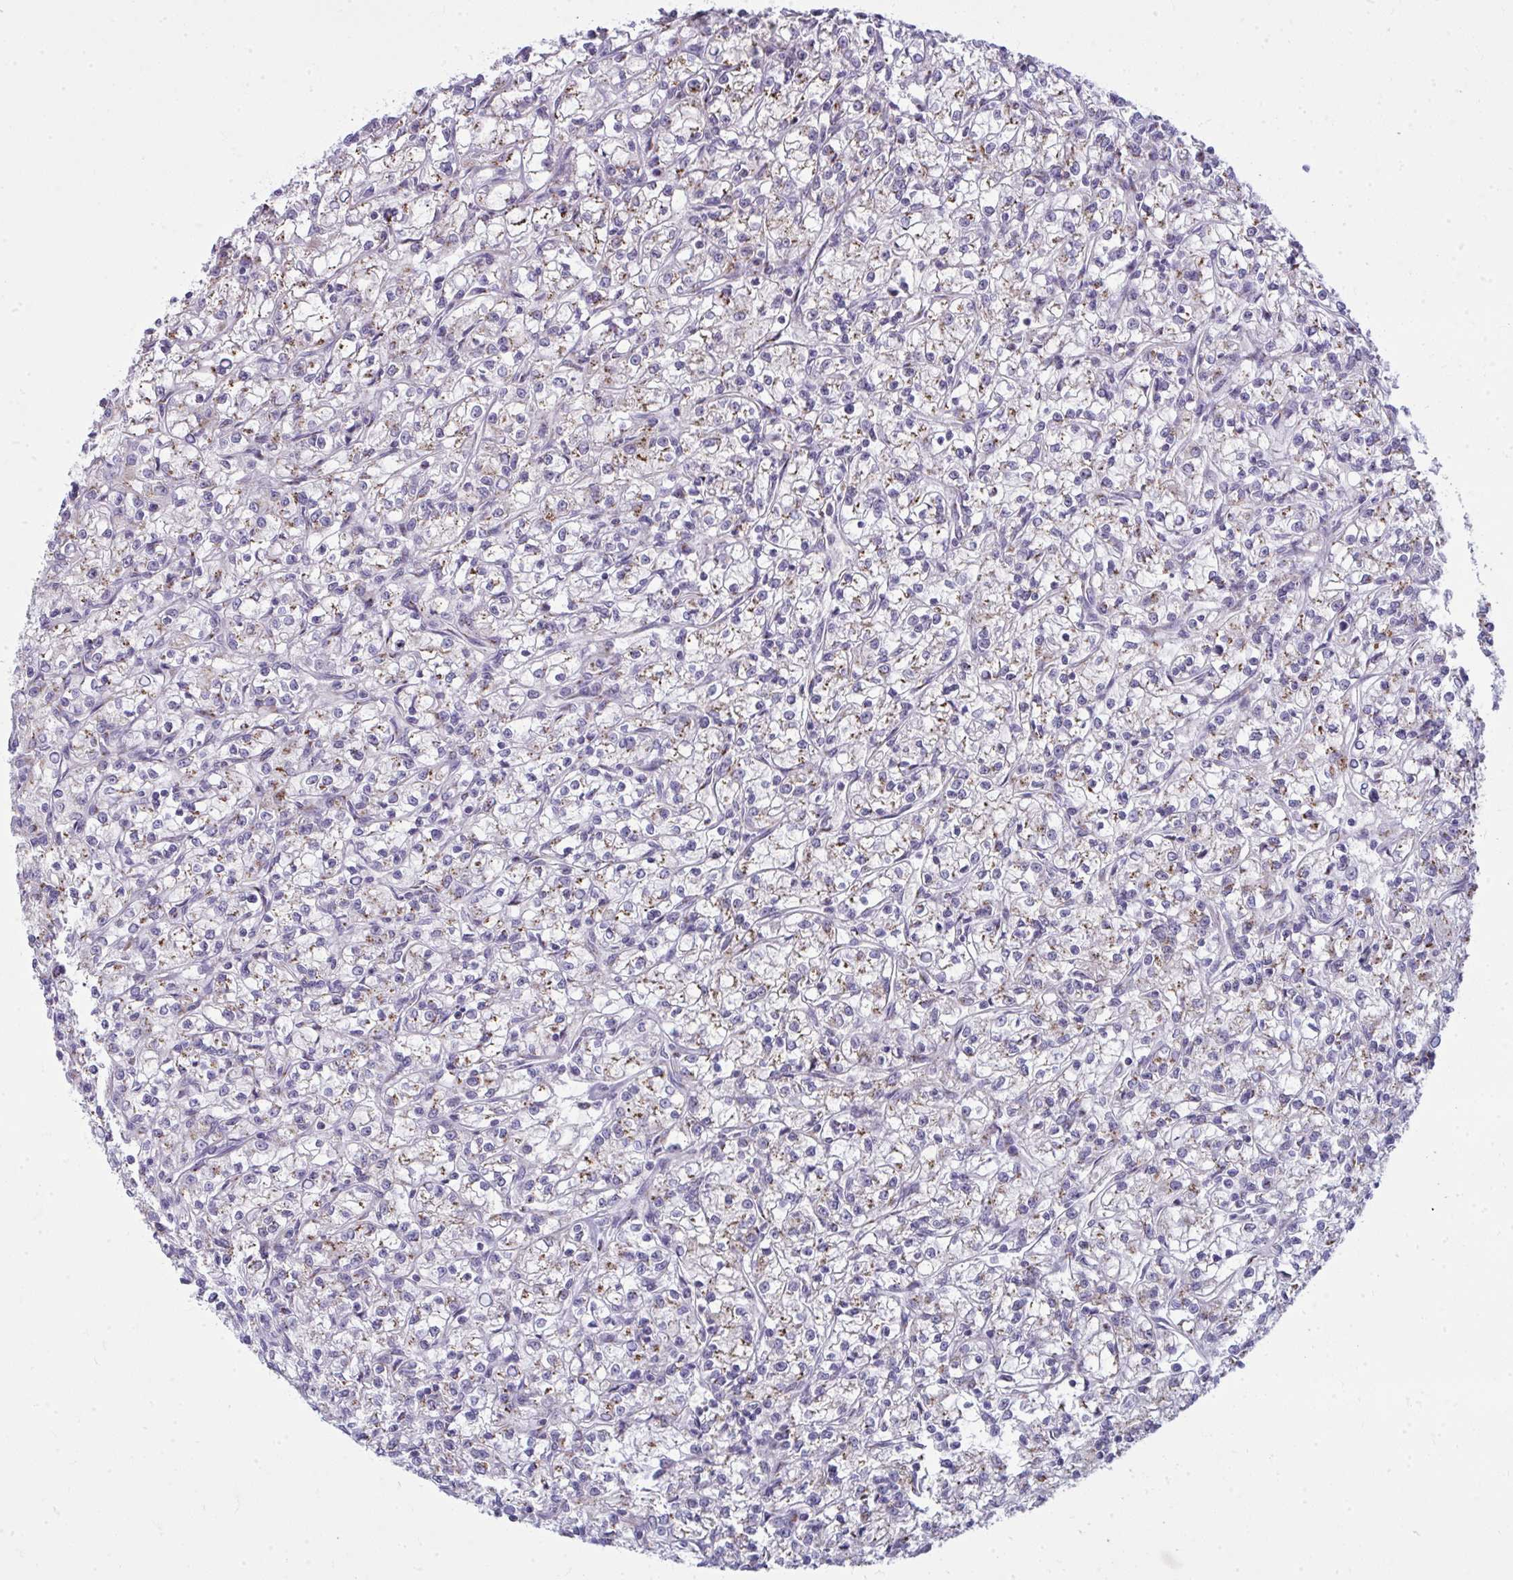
{"staining": {"intensity": "weak", "quantity": "25%-75%", "location": "cytoplasmic/membranous"}, "tissue": "renal cancer", "cell_type": "Tumor cells", "image_type": "cancer", "snomed": [{"axis": "morphology", "description": "Adenocarcinoma, NOS"}, {"axis": "topography", "description": "Kidney"}], "caption": "Tumor cells reveal weak cytoplasmic/membranous staining in about 25%-75% of cells in adenocarcinoma (renal).", "gene": "DTX4", "patient": {"sex": "female", "age": 59}}